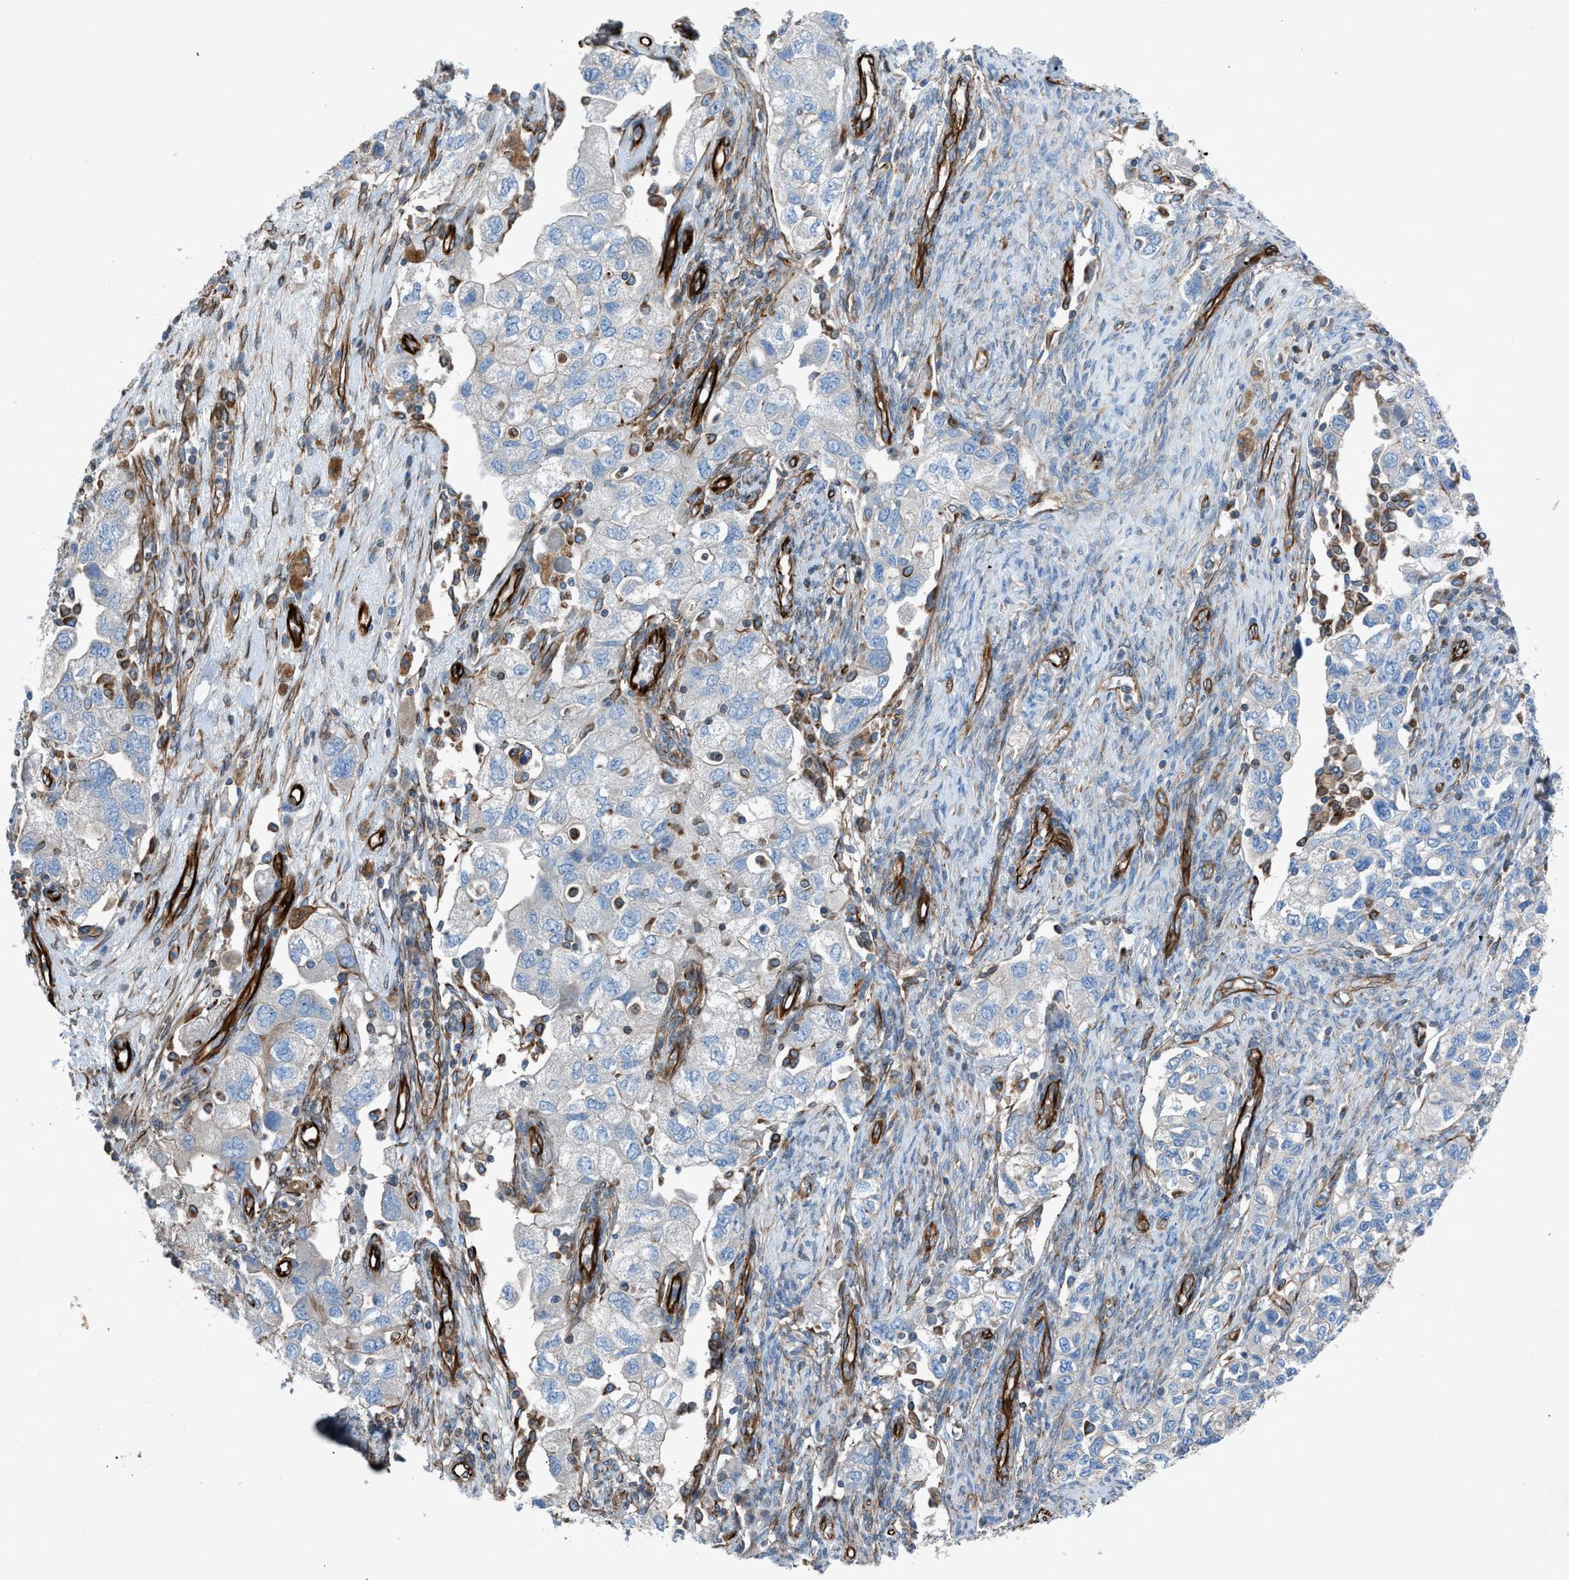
{"staining": {"intensity": "negative", "quantity": "none", "location": "none"}, "tissue": "ovarian cancer", "cell_type": "Tumor cells", "image_type": "cancer", "snomed": [{"axis": "morphology", "description": "Carcinoma, NOS"}, {"axis": "morphology", "description": "Cystadenocarcinoma, serous, NOS"}, {"axis": "topography", "description": "Ovary"}], "caption": "Tumor cells are negative for brown protein staining in serous cystadenocarcinoma (ovarian).", "gene": "CABP7", "patient": {"sex": "female", "age": 69}}